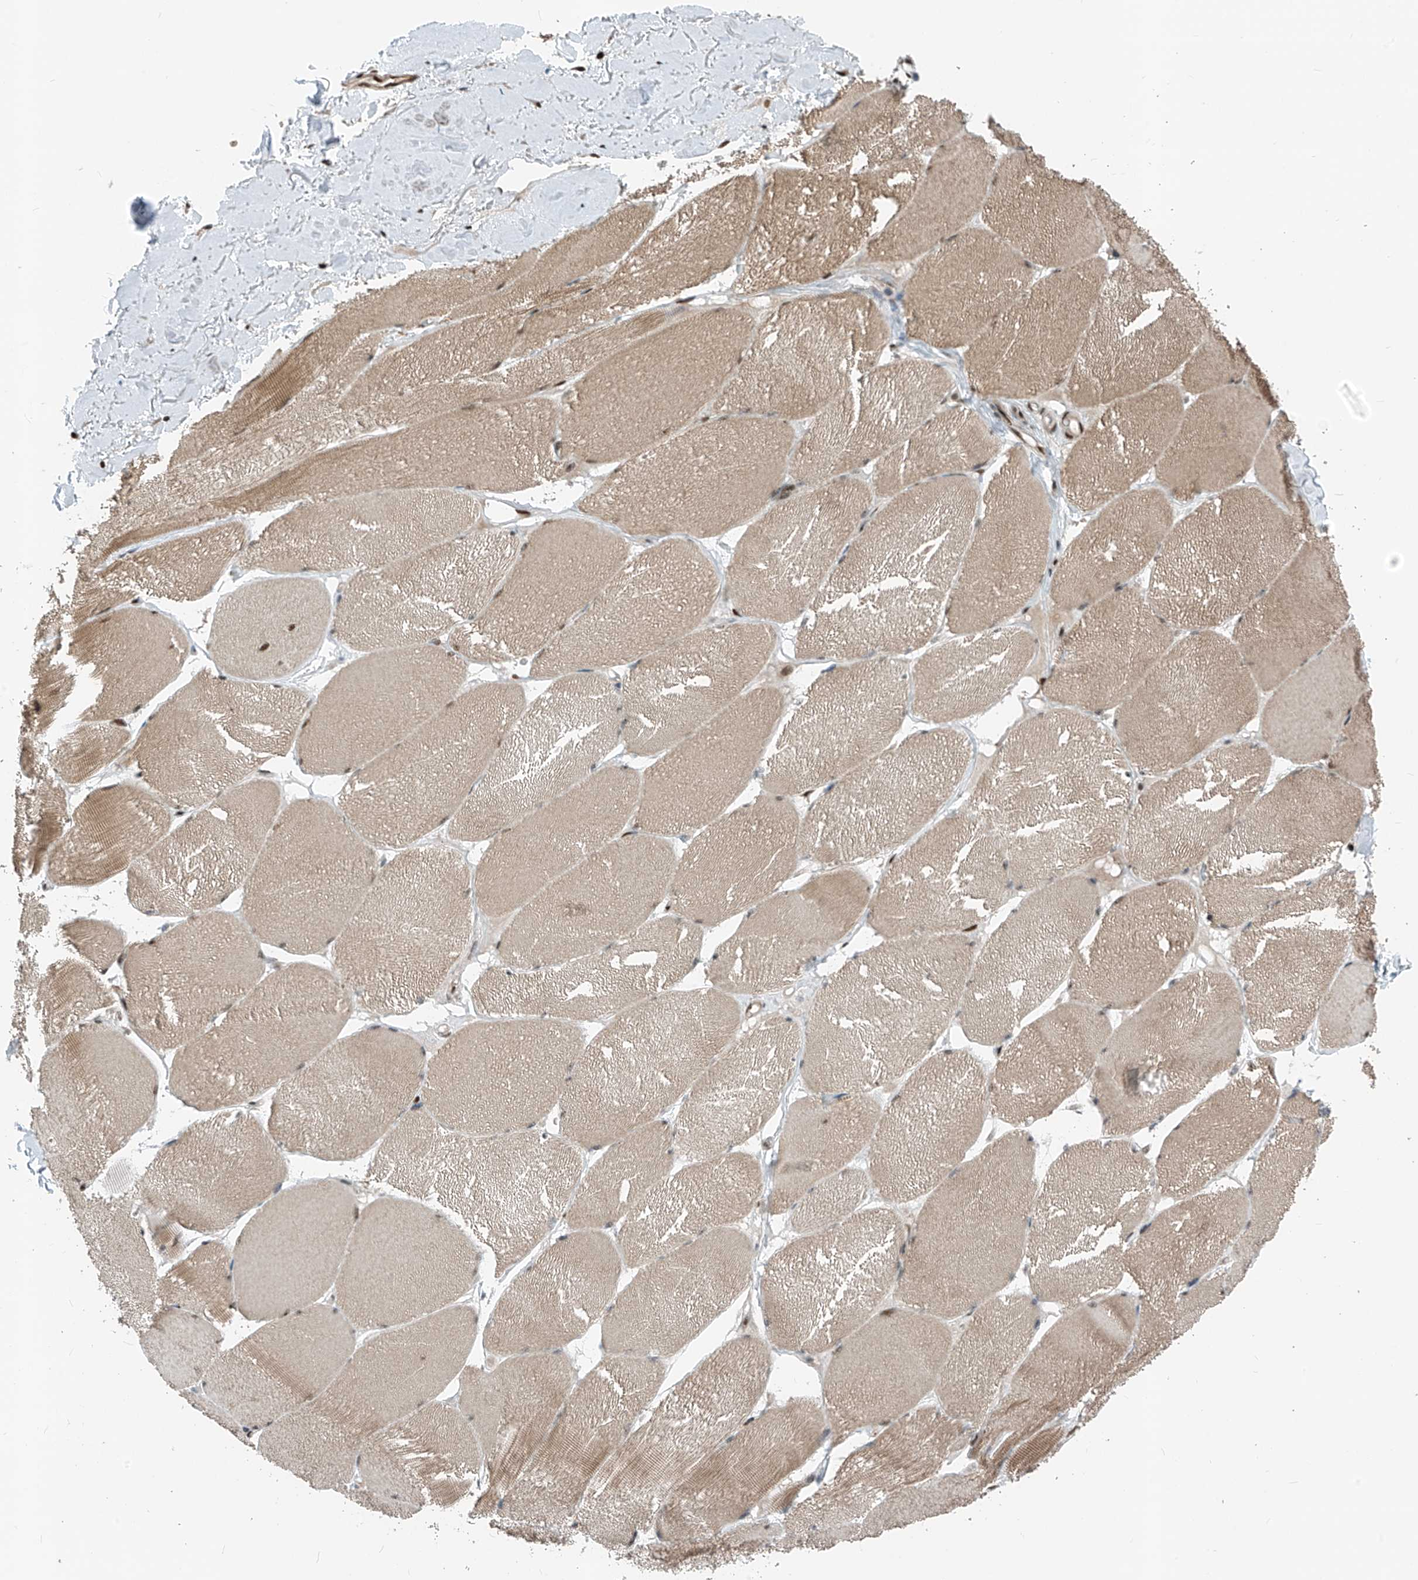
{"staining": {"intensity": "moderate", "quantity": ">75%", "location": "cytoplasmic/membranous,nuclear"}, "tissue": "skeletal muscle", "cell_type": "Myocytes", "image_type": "normal", "snomed": [{"axis": "morphology", "description": "Normal tissue, NOS"}, {"axis": "topography", "description": "Skin"}, {"axis": "topography", "description": "Skeletal muscle"}], "caption": "Immunohistochemical staining of normal human skeletal muscle reveals >75% levels of moderate cytoplasmic/membranous,nuclear protein expression in approximately >75% of myocytes. (Brightfield microscopy of DAB IHC at high magnification).", "gene": "RBP7", "patient": {"sex": "male", "age": 83}}